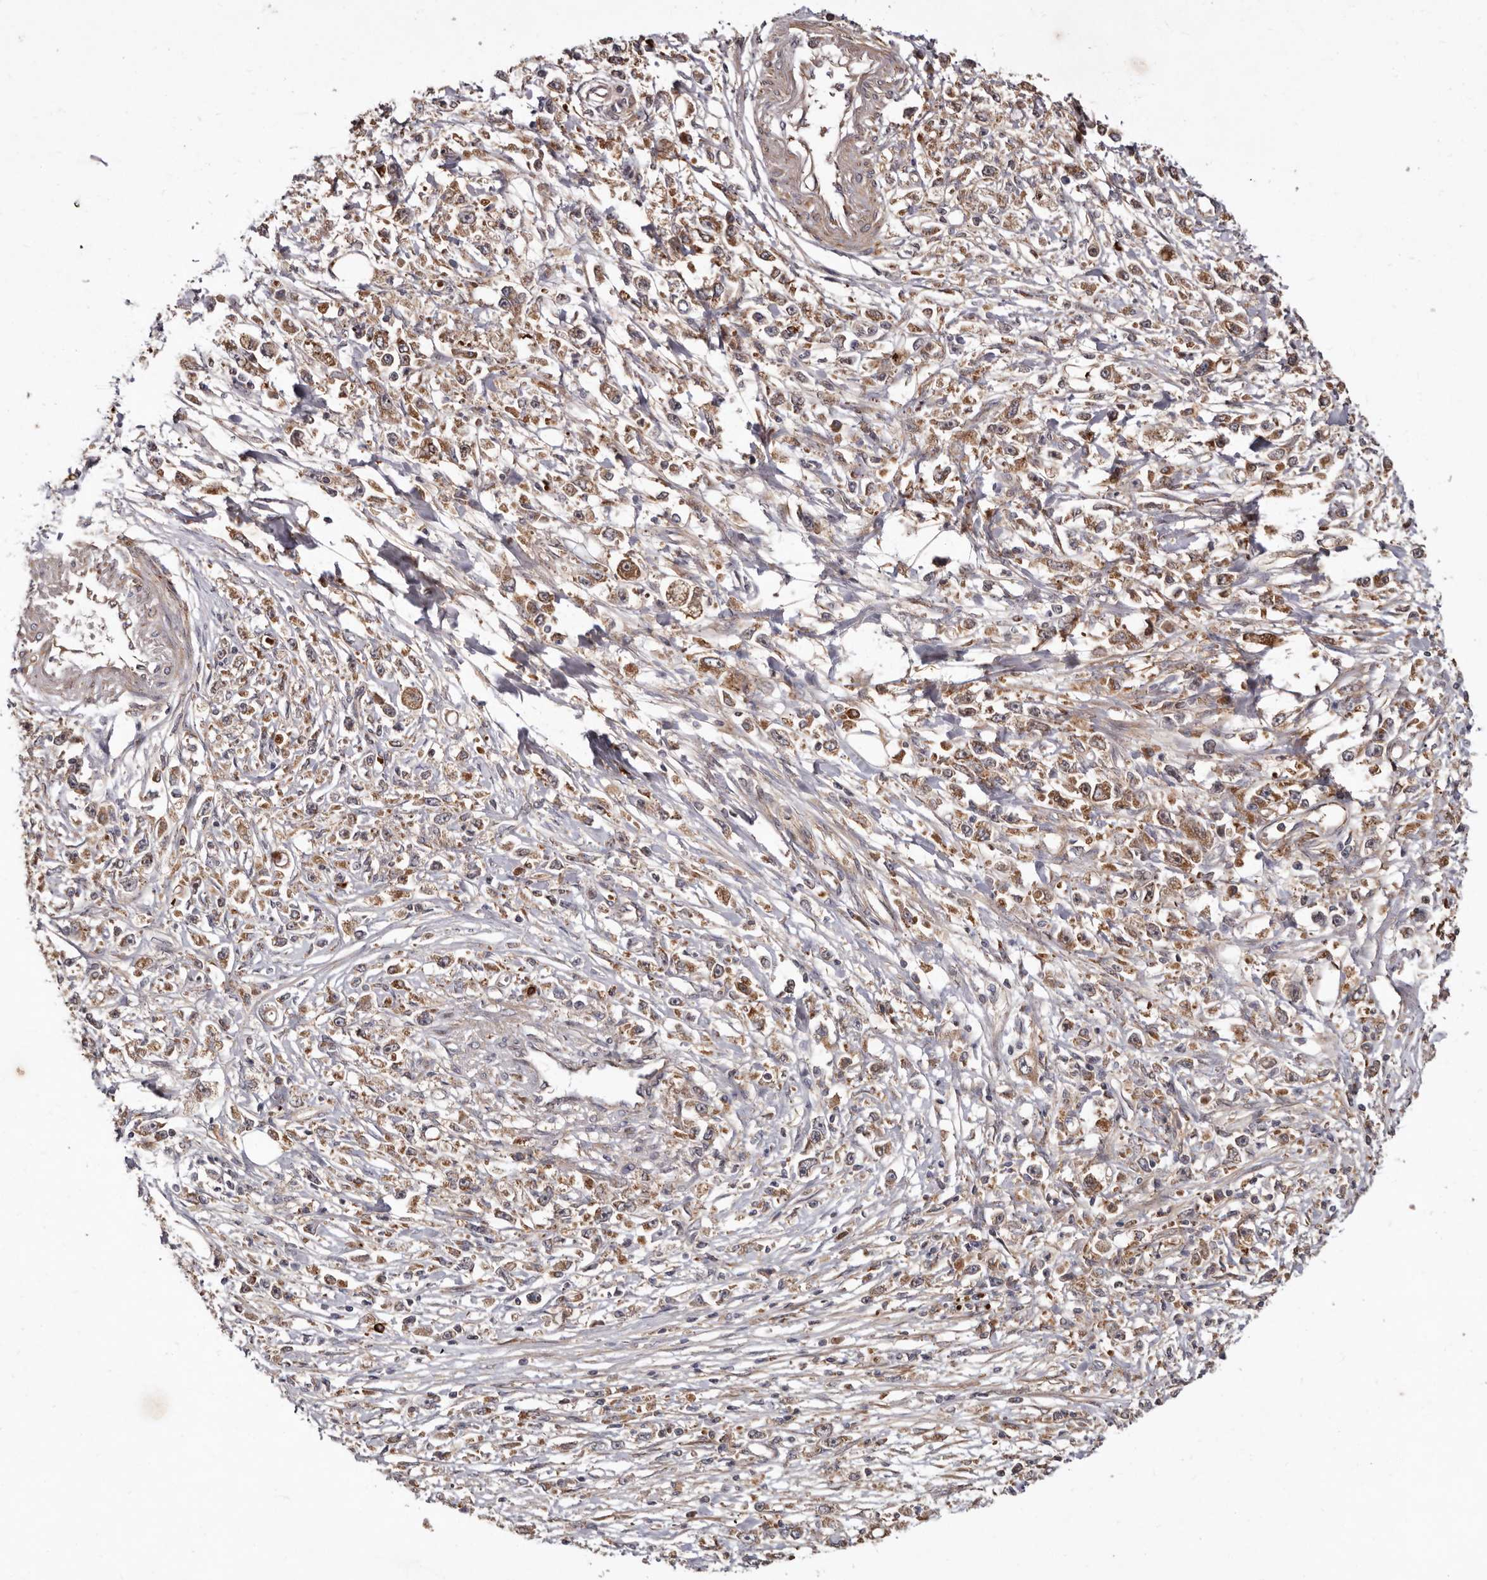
{"staining": {"intensity": "moderate", "quantity": ">75%", "location": "cytoplasmic/membranous"}, "tissue": "stomach cancer", "cell_type": "Tumor cells", "image_type": "cancer", "snomed": [{"axis": "morphology", "description": "Adenocarcinoma, NOS"}, {"axis": "topography", "description": "Stomach"}], "caption": "The micrograph demonstrates staining of stomach cancer (adenocarcinoma), revealing moderate cytoplasmic/membranous protein staining (brown color) within tumor cells. (DAB = brown stain, brightfield microscopy at high magnification).", "gene": "GOT1L1", "patient": {"sex": "female", "age": 59}}